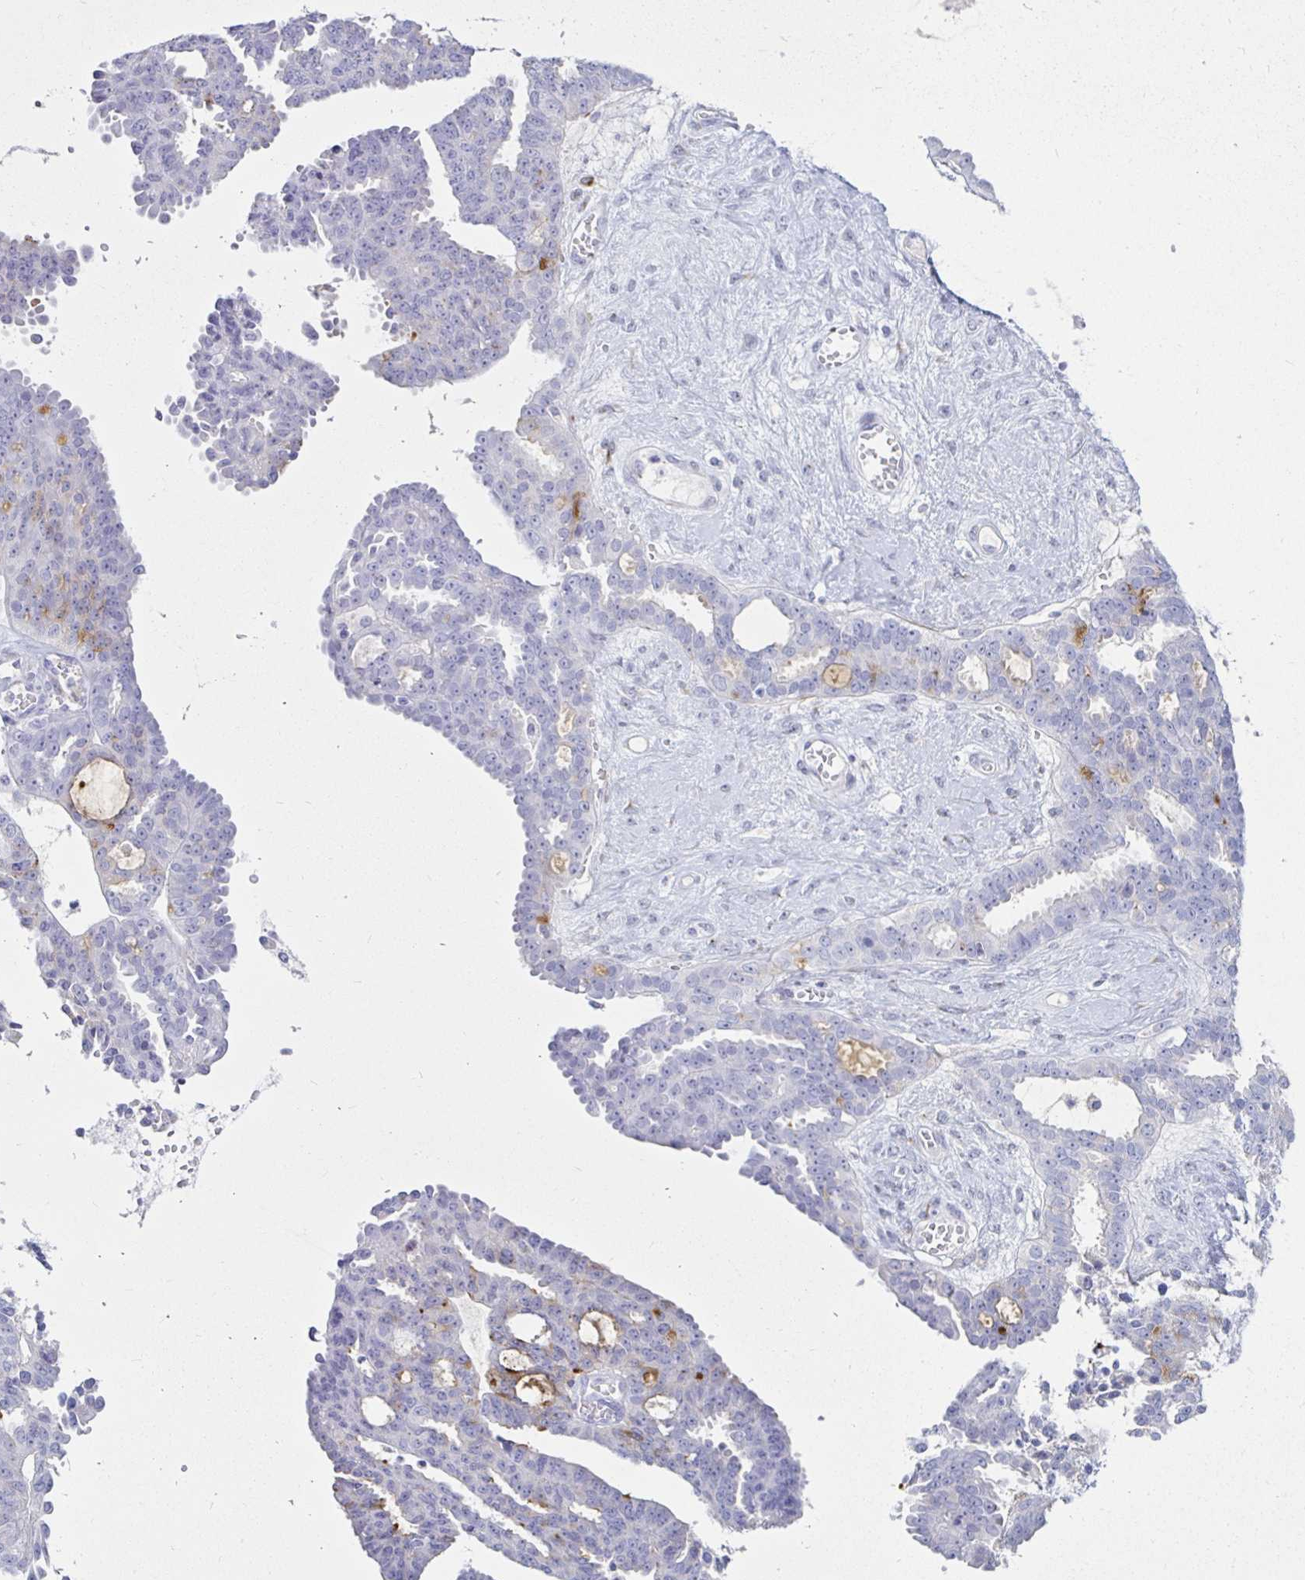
{"staining": {"intensity": "weak", "quantity": "<25%", "location": "cytoplasmic/membranous"}, "tissue": "ovarian cancer", "cell_type": "Tumor cells", "image_type": "cancer", "snomed": [{"axis": "morphology", "description": "Cystadenocarcinoma, serous, NOS"}, {"axis": "topography", "description": "Ovary"}], "caption": "This is a image of immunohistochemistry staining of ovarian serous cystadenocarcinoma, which shows no staining in tumor cells.", "gene": "TIMP1", "patient": {"sex": "female", "age": 71}}